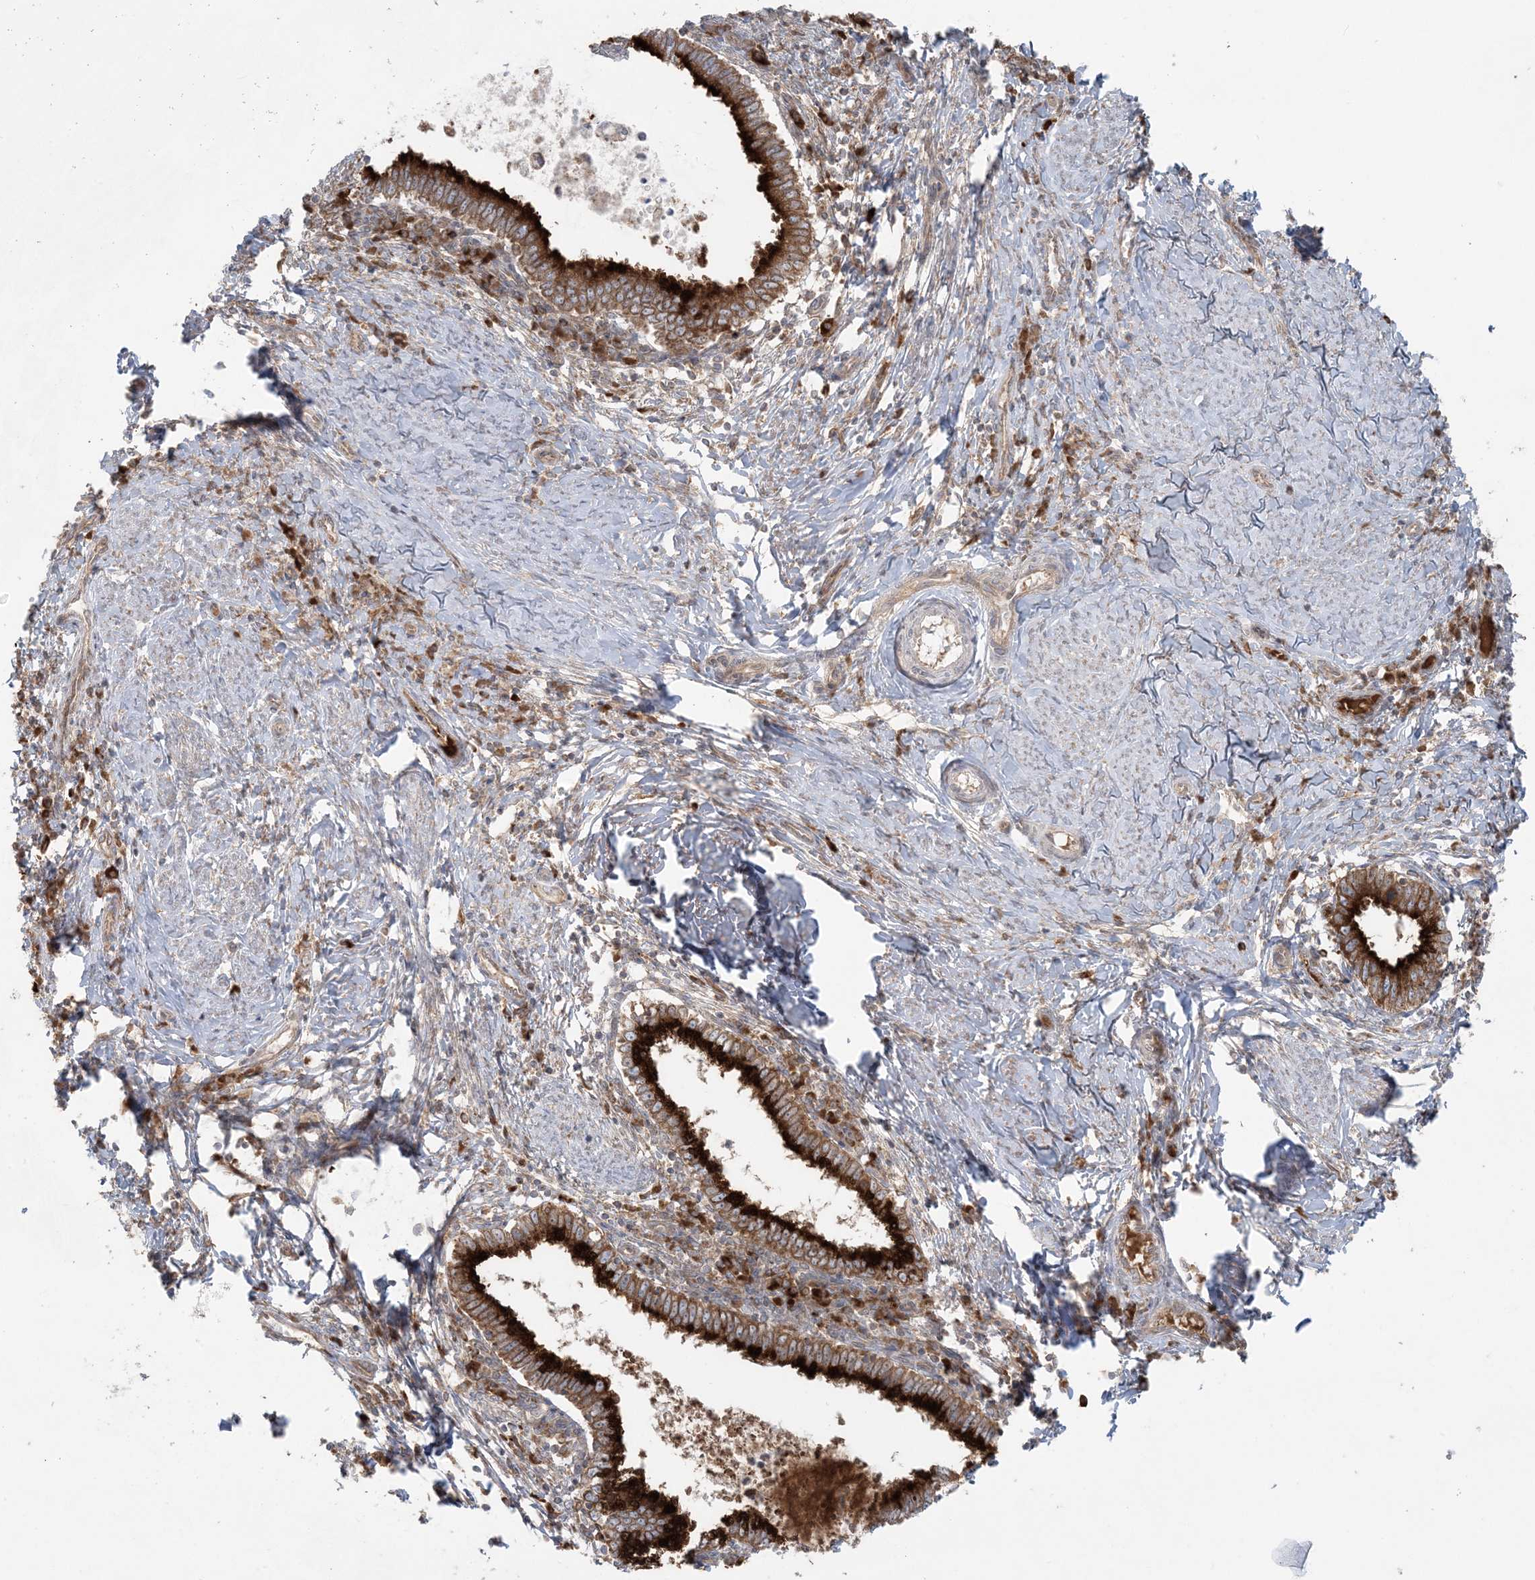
{"staining": {"intensity": "strong", "quantity": ">75%", "location": "cytoplasmic/membranous"}, "tissue": "cervical cancer", "cell_type": "Tumor cells", "image_type": "cancer", "snomed": [{"axis": "morphology", "description": "Adenocarcinoma, NOS"}, {"axis": "topography", "description": "Cervix"}], "caption": "An IHC histopathology image of tumor tissue is shown. Protein staining in brown labels strong cytoplasmic/membranous positivity in cervical adenocarcinoma within tumor cells.", "gene": "UBXN4", "patient": {"sex": "female", "age": 36}}